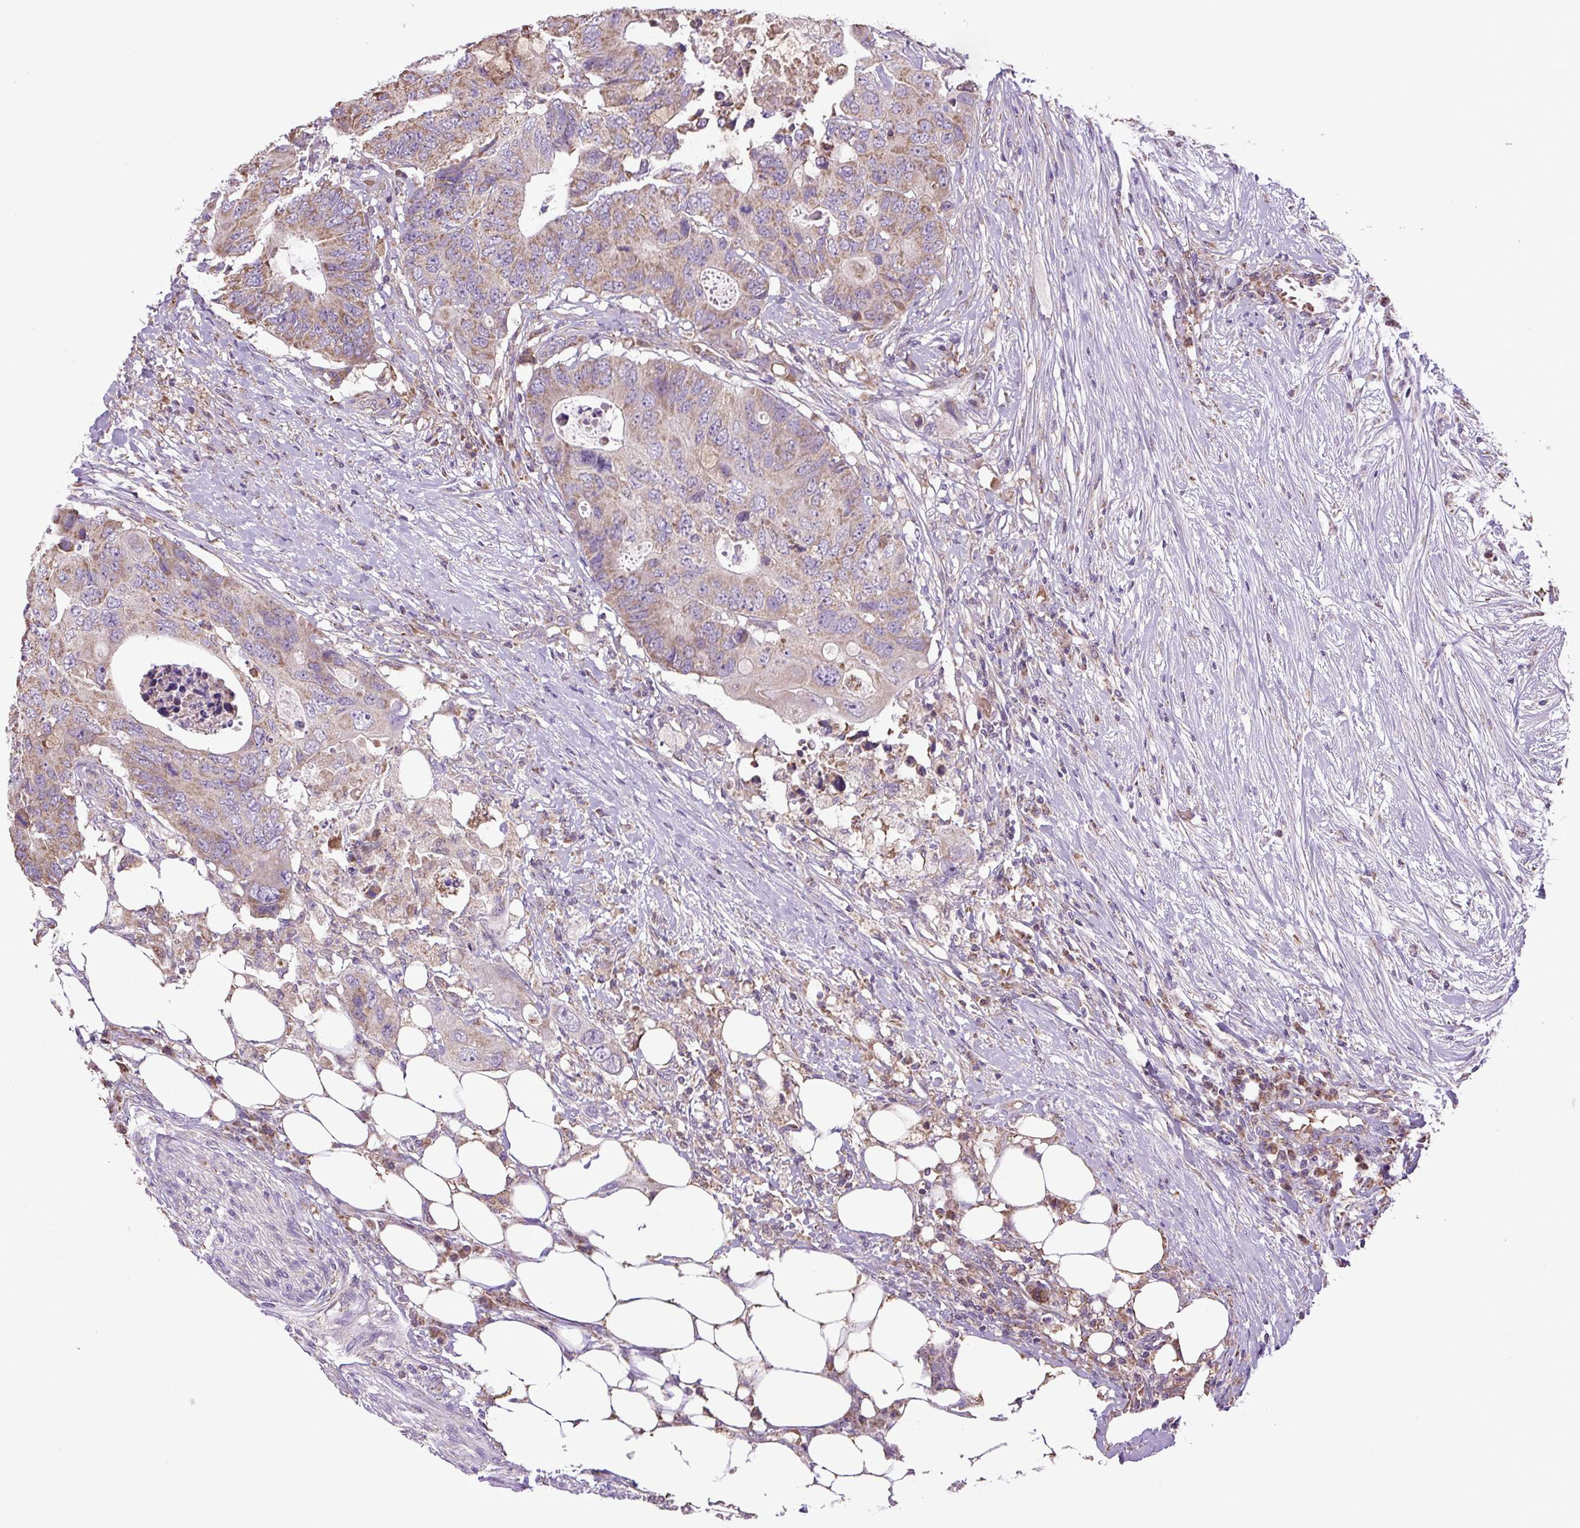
{"staining": {"intensity": "moderate", "quantity": "25%-75%", "location": "cytoplasmic/membranous"}, "tissue": "colorectal cancer", "cell_type": "Tumor cells", "image_type": "cancer", "snomed": [{"axis": "morphology", "description": "Adenocarcinoma, NOS"}, {"axis": "topography", "description": "Colon"}], "caption": "Human colorectal adenocarcinoma stained with a protein marker exhibits moderate staining in tumor cells.", "gene": "PLCG1", "patient": {"sex": "male", "age": 71}}